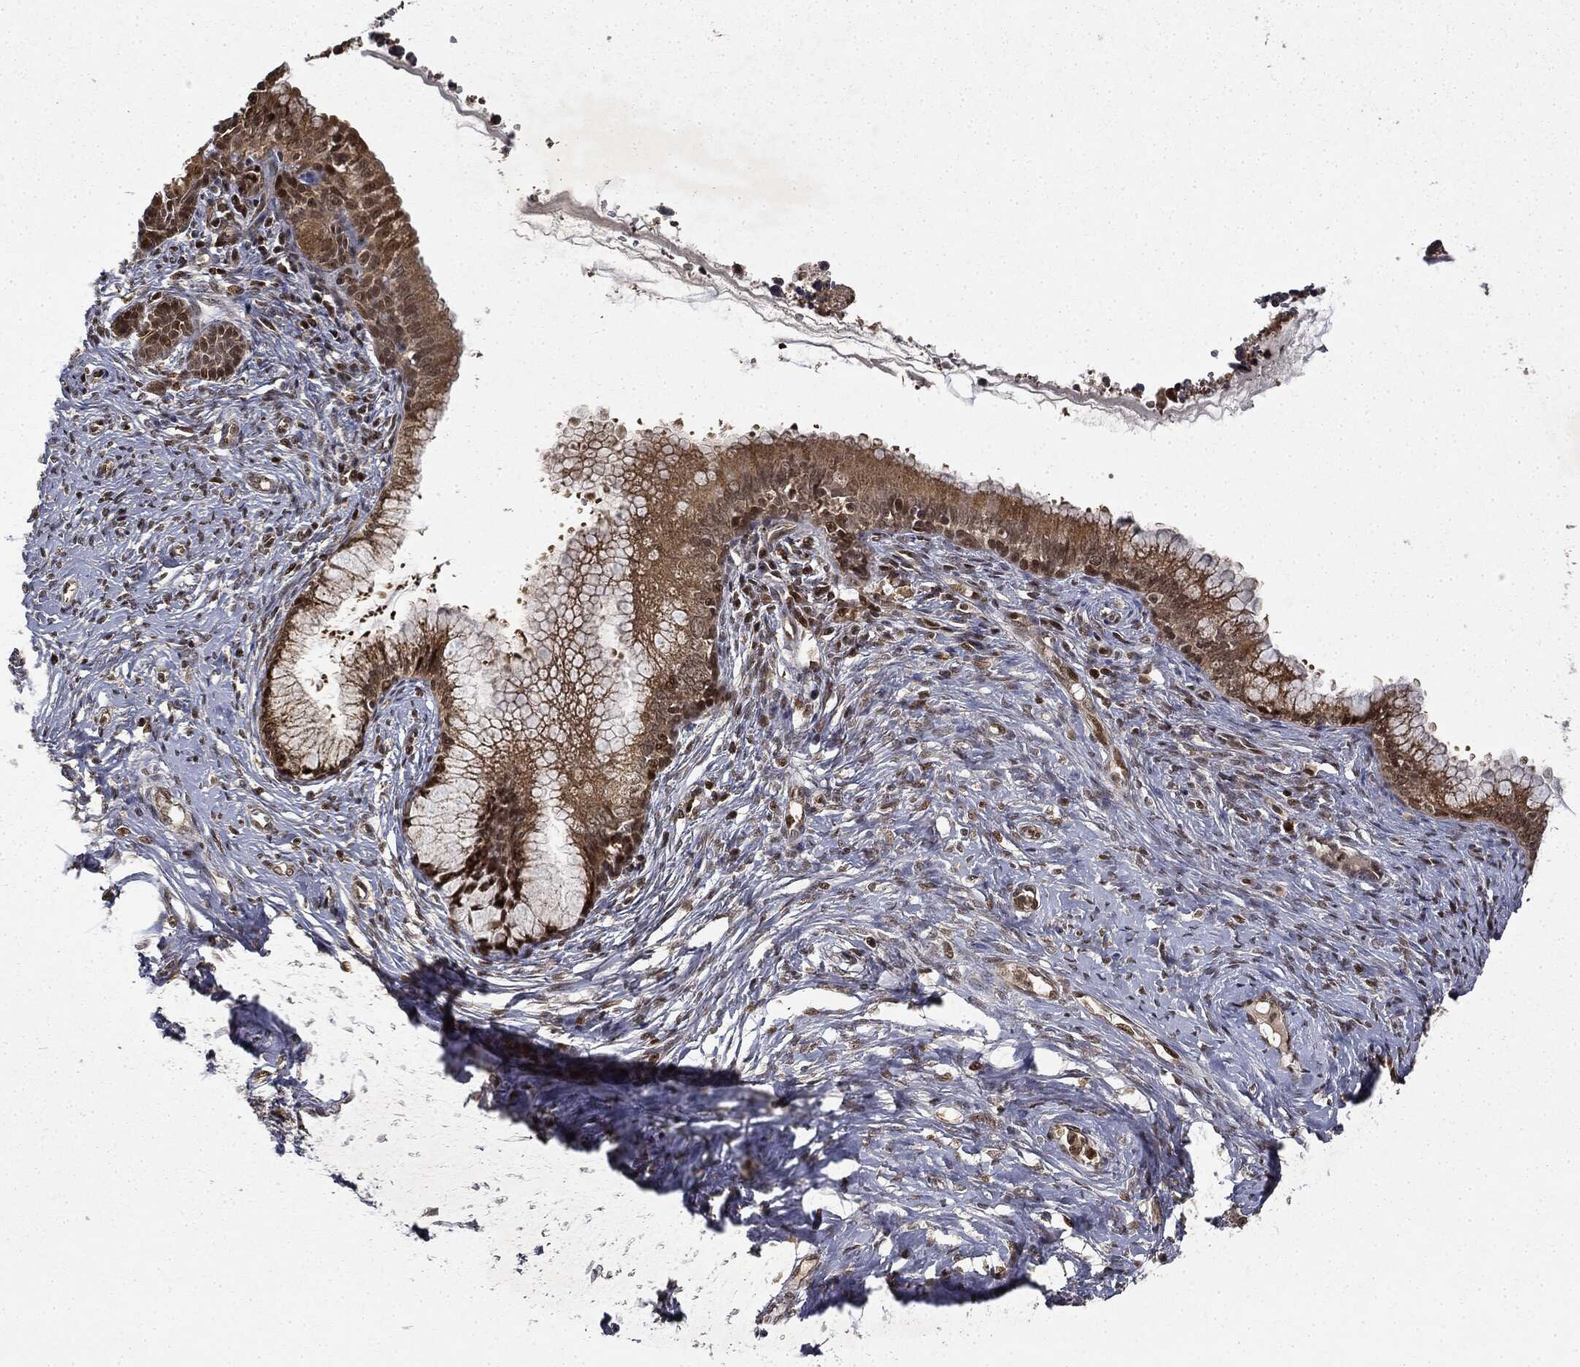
{"staining": {"intensity": "moderate", "quantity": ">75%", "location": "cytoplasmic/membranous,nuclear"}, "tissue": "cervical cancer", "cell_type": "Tumor cells", "image_type": "cancer", "snomed": [{"axis": "morphology", "description": "Squamous cell carcinoma, NOS"}, {"axis": "topography", "description": "Cervix"}], "caption": "A high-resolution photomicrograph shows IHC staining of cervical cancer (squamous cell carcinoma), which shows moderate cytoplasmic/membranous and nuclear expression in approximately >75% of tumor cells.", "gene": "ZNHIT6", "patient": {"sex": "female", "age": 63}}